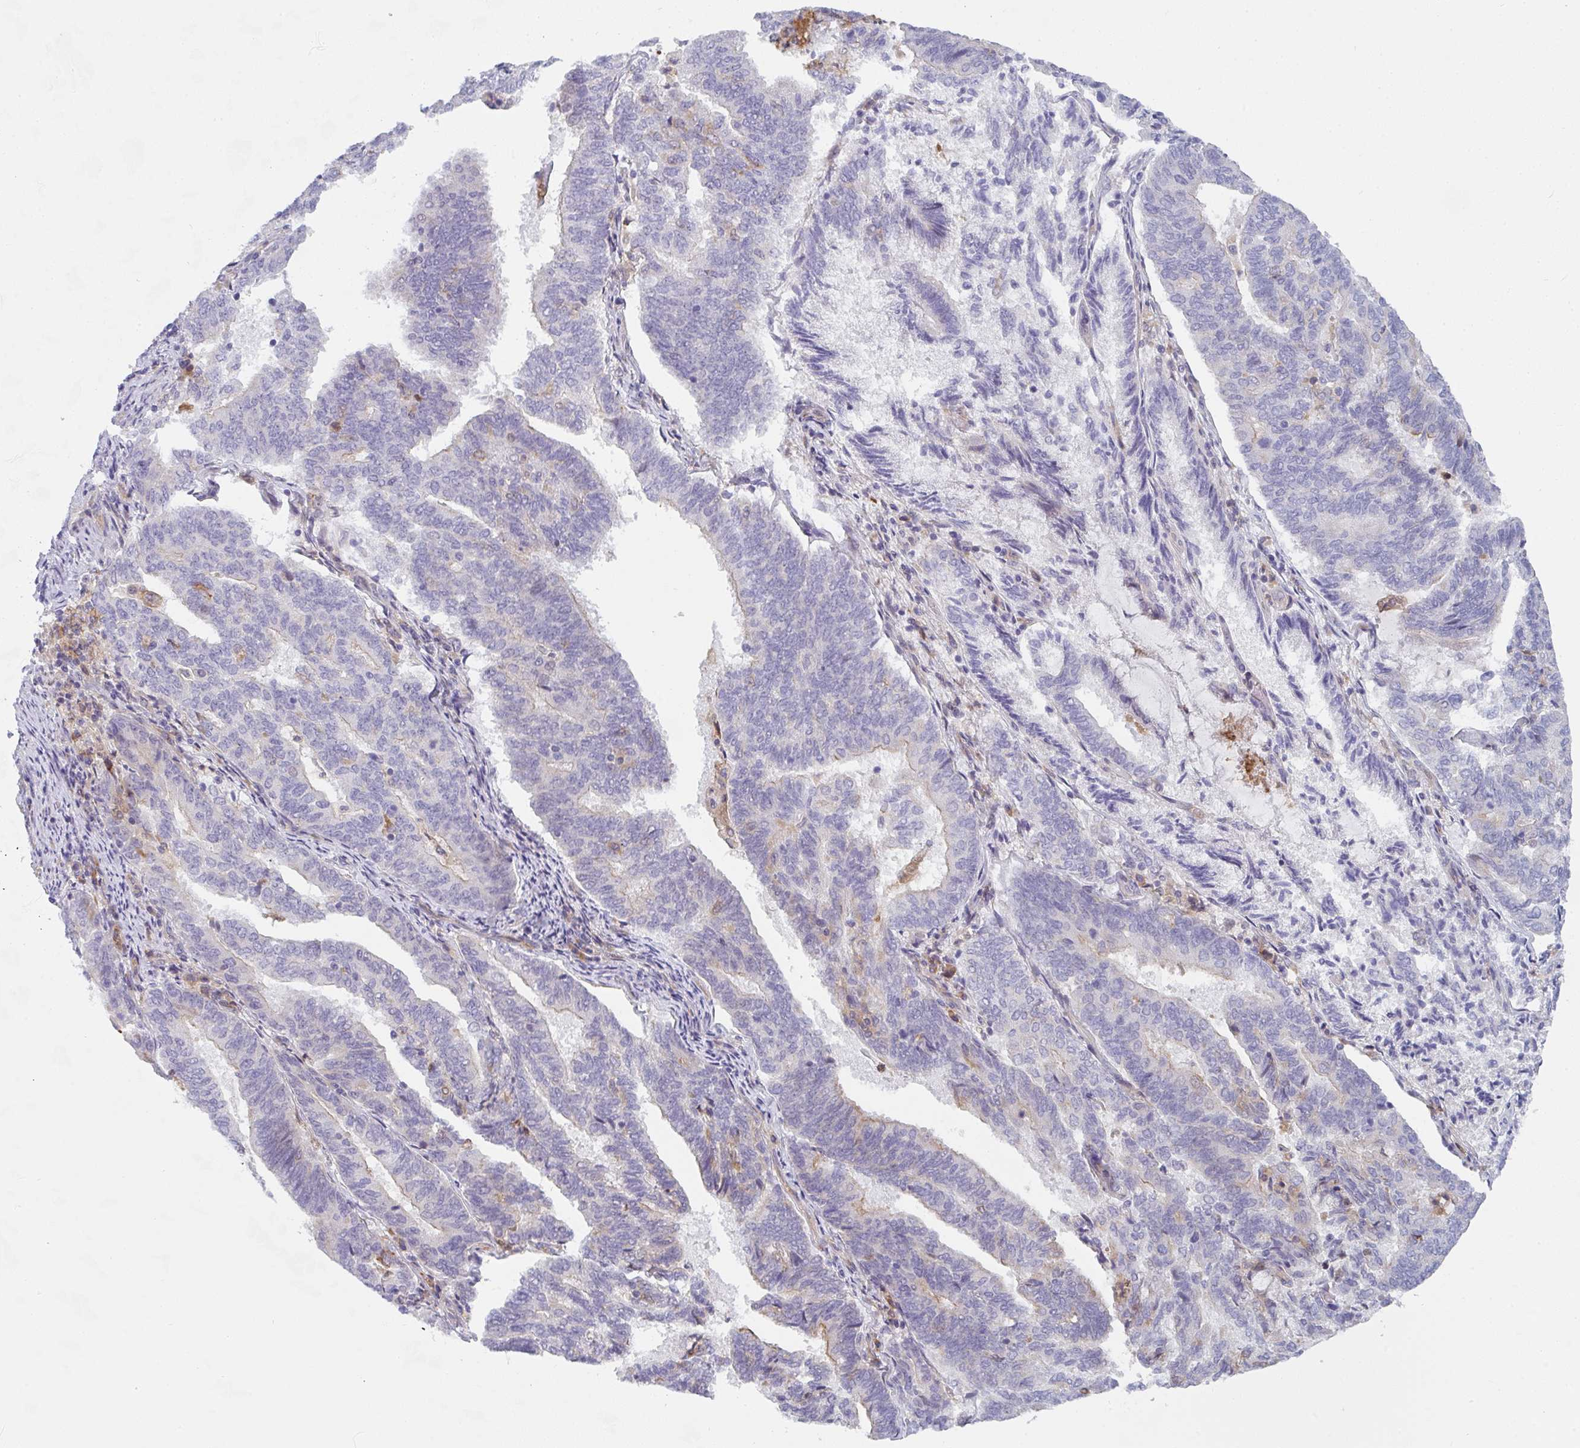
{"staining": {"intensity": "weak", "quantity": "<25%", "location": "cytoplasmic/membranous"}, "tissue": "endometrial cancer", "cell_type": "Tumor cells", "image_type": "cancer", "snomed": [{"axis": "morphology", "description": "Adenocarcinoma, NOS"}, {"axis": "topography", "description": "Endometrium"}], "caption": "Micrograph shows no significant protein staining in tumor cells of endometrial cancer (adenocarcinoma). The staining was performed using DAB to visualize the protein expression in brown, while the nuclei were stained in blue with hematoxylin (Magnification: 20x).", "gene": "KLHL33", "patient": {"sex": "female", "age": 80}}